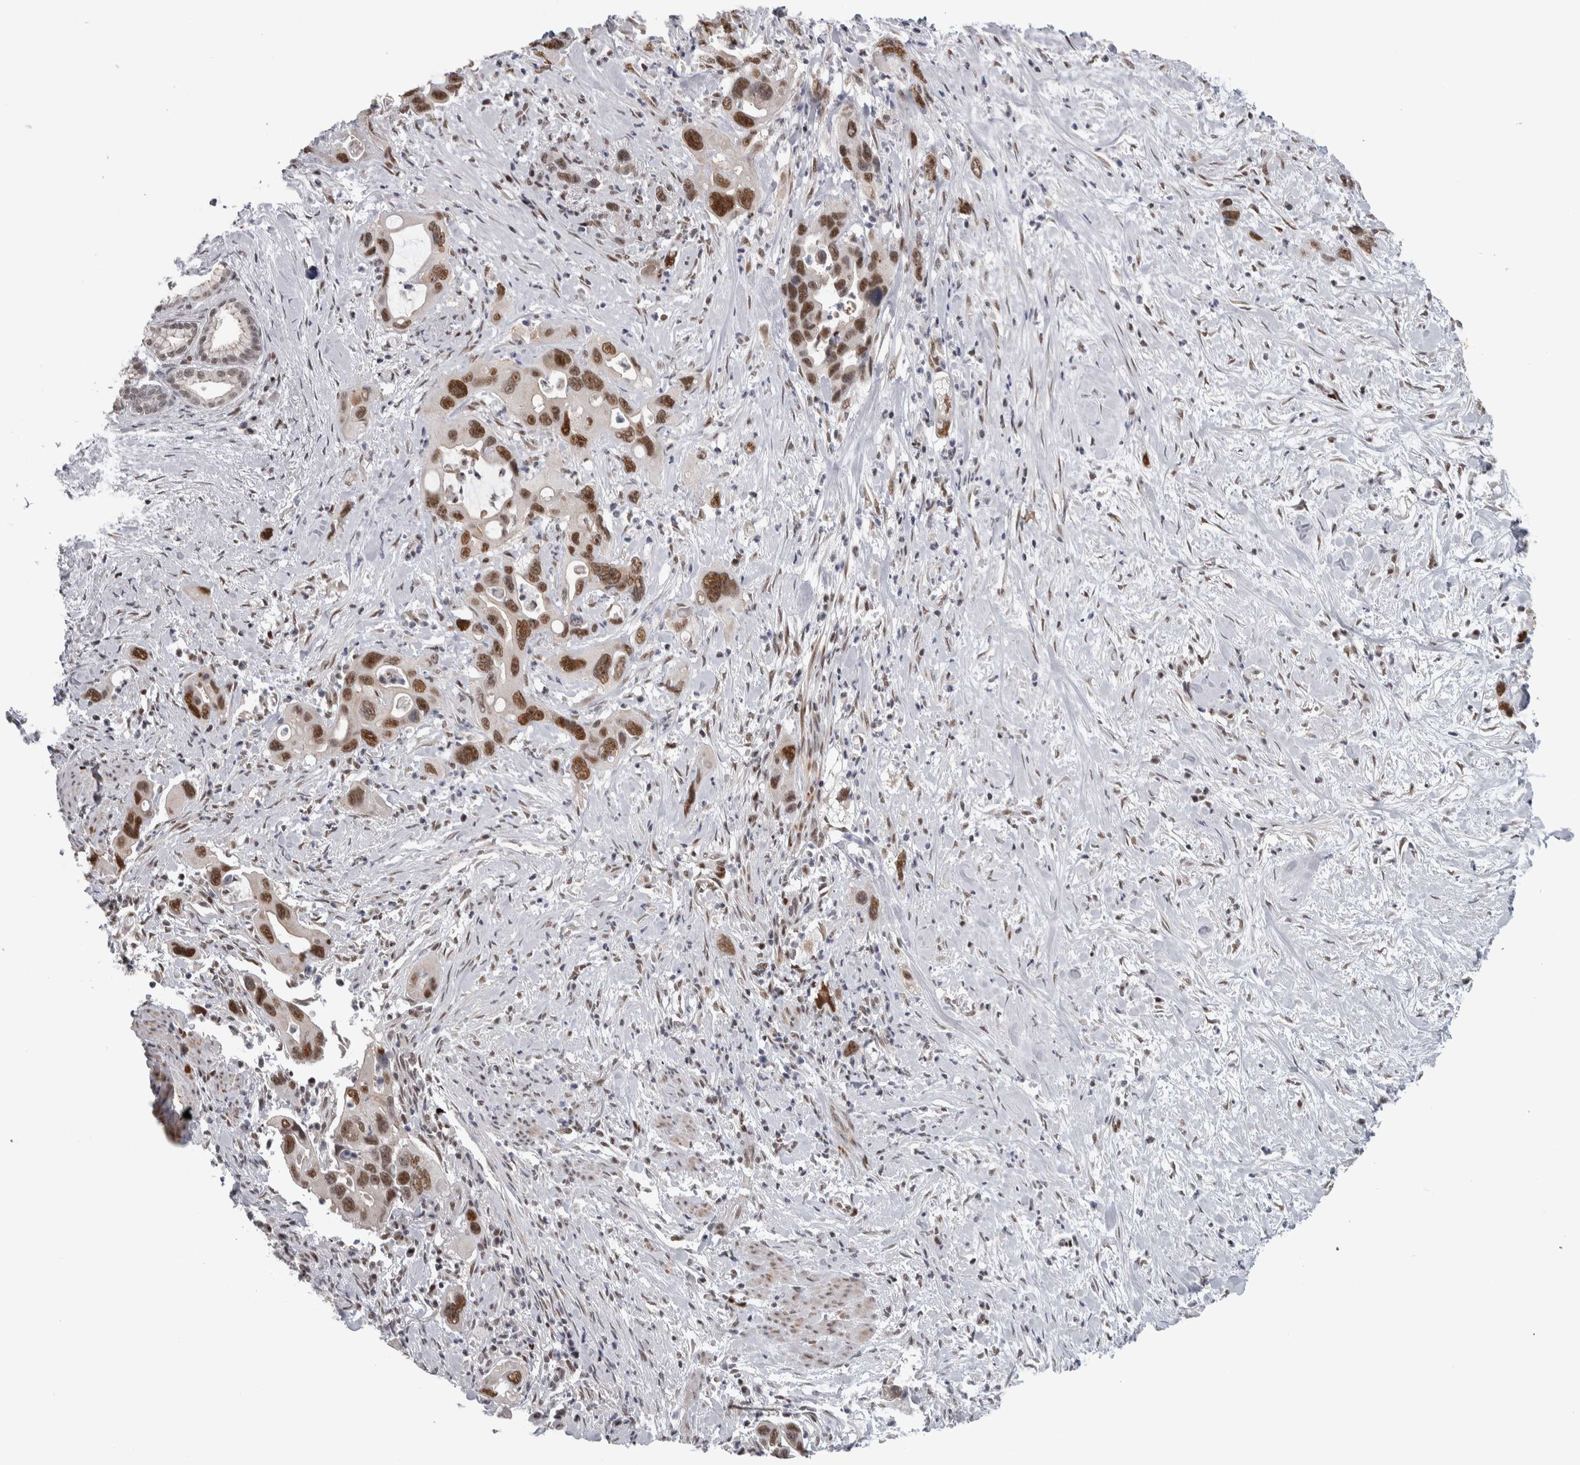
{"staining": {"intensity": "strong", "quantity": ">75%", "location": "nuclear"}, "tissue": "pancreatic cancer", "cell_type": "Tumor cells", "image_type": "cancer", "snomed": [{"axis": "morphology", "description": "Adenocarcinoma, NOS"}, {"axis": "topography", "description": "Pancreas"}], "caption": "There is high levels of strong nuclear staining in tumor cells of pancreatic adenocarcinoma, as demonstrated by immunohistochemical staining (brown color).", "gene": "HEXIM2", "patient": {"sex": "female", "age": 70}}